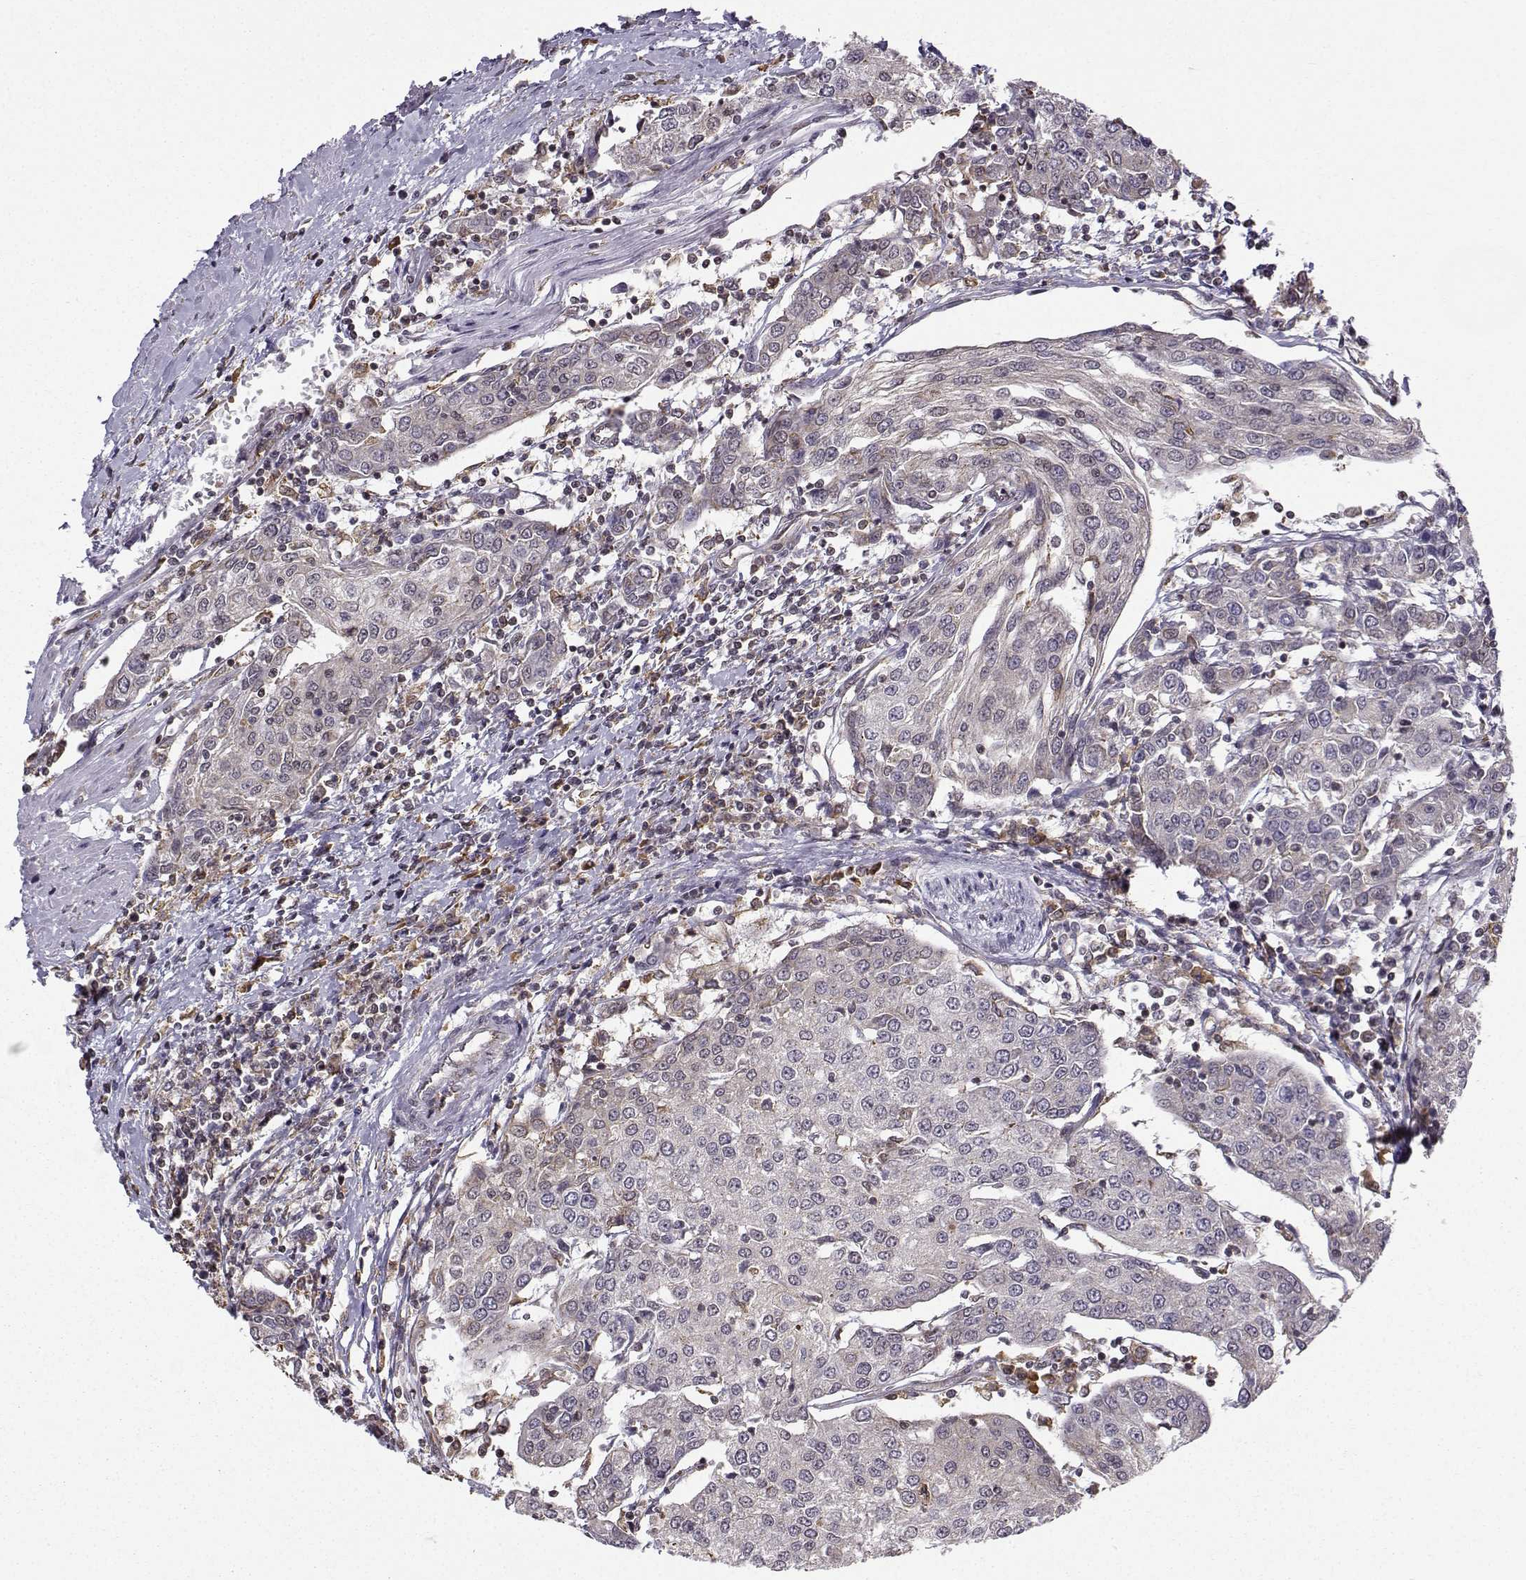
{"staining": {"intensity": "negative", "quantity": "none", "location": "none"}, "tissue": "urothelial cancer", "cell_type": "Tumor cells", "image_type": "cancer", "snomed": [{"axis": "morphology", "description": "Urothelial carcinoma, High grade"}, {"axis": "topography", "description": "Urinary bladder"}], "caption": "Urothelial cancer stained for a protein using immunohistochemistry reveals no expression tumor cells.", "gene": "EZH1", "patient": {"sex": "female", "age": 85}}